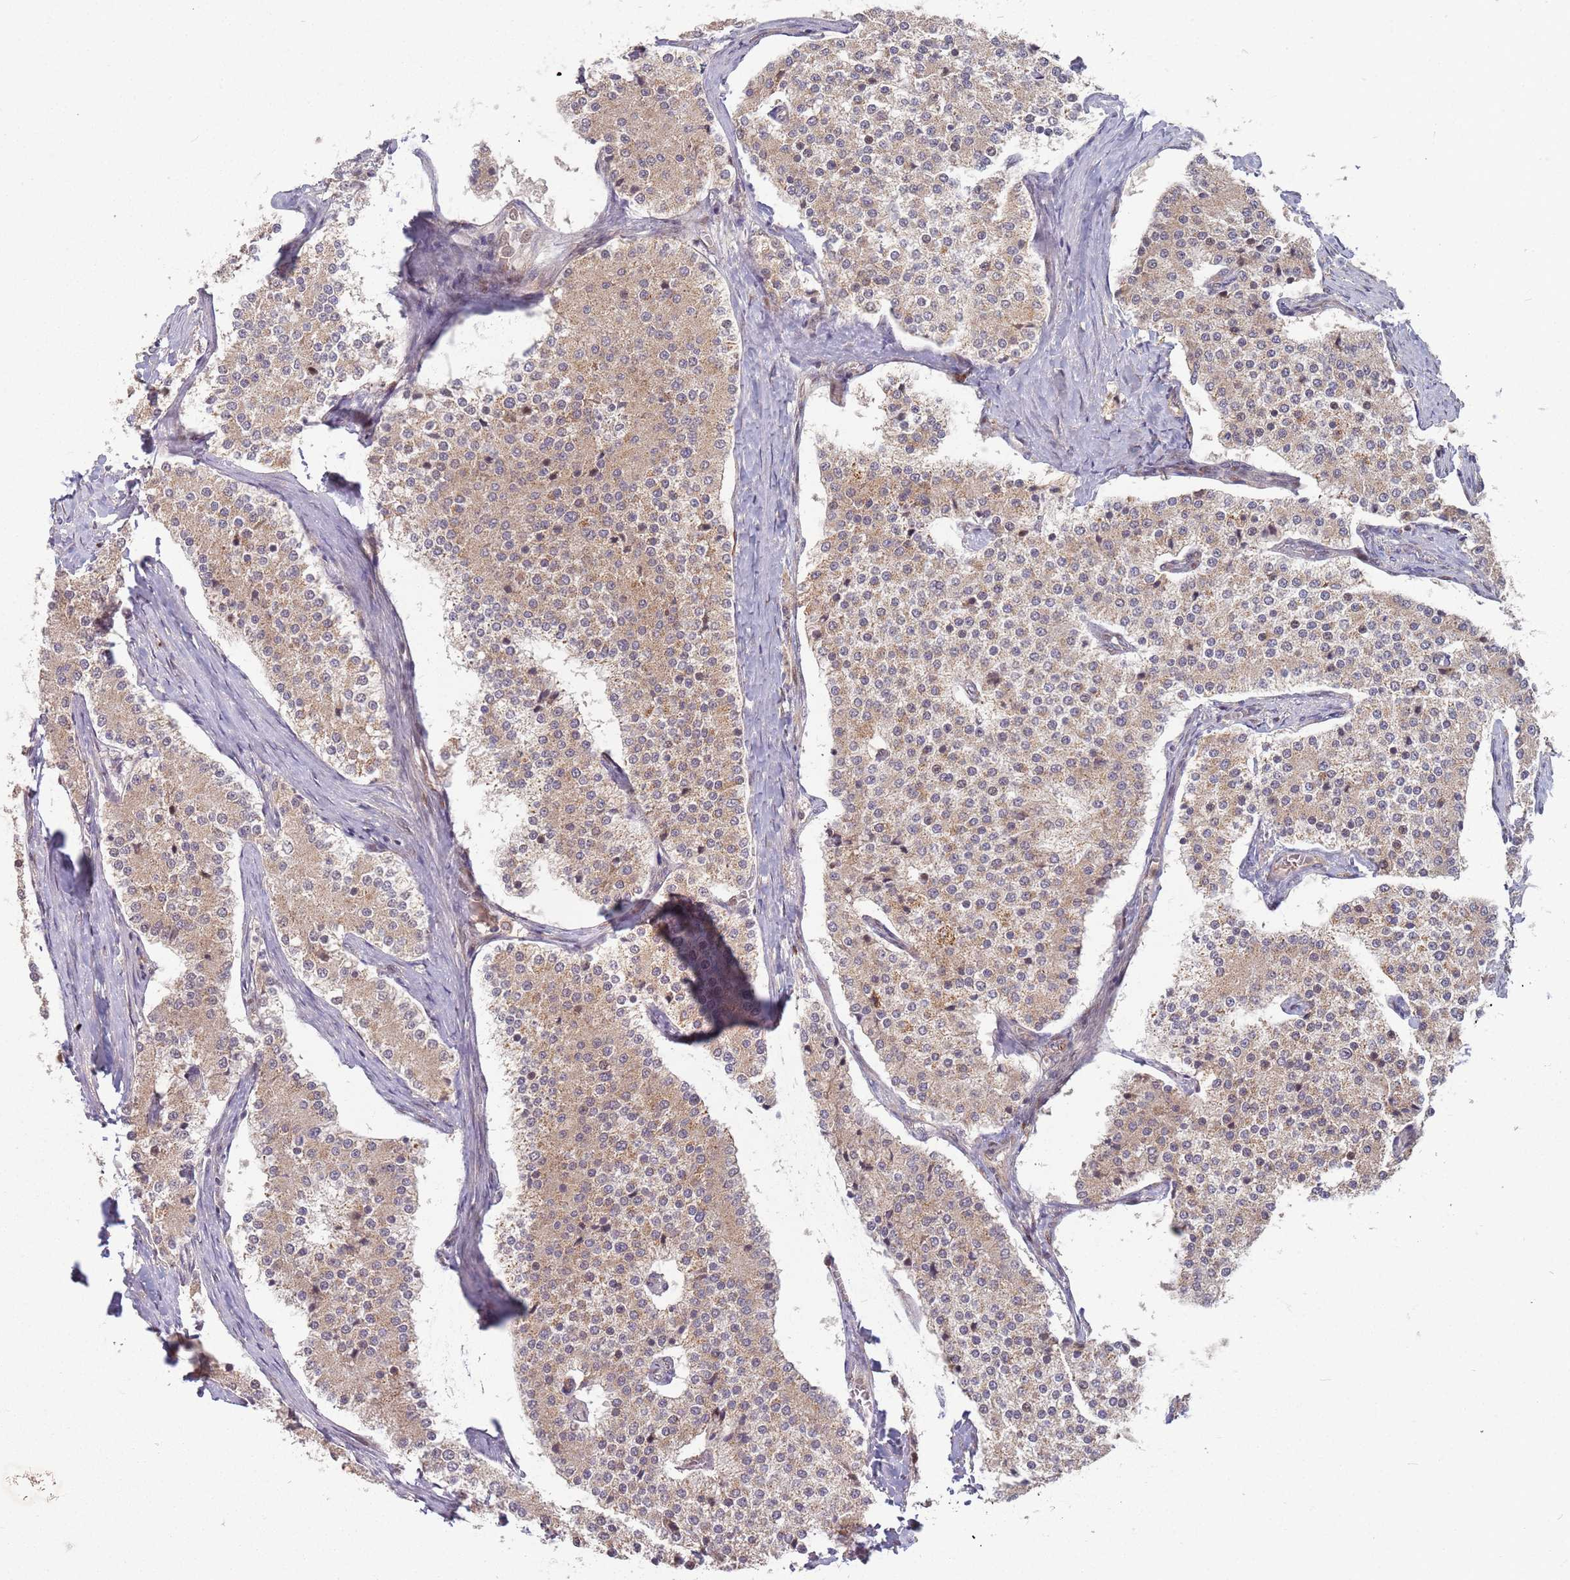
{"staining": {"intensity": "weak", "quantity": ">75%", "location": "cytoplasmic/membranous"}, "tissue": "carcinoid", "cell_type": "Tumor cells", "image_type": "cancer", "snomed": [{"axis": "morphology", "description": "Carcinoid, malignant, NOS"}, {"axis": "topography", "description": "Colon"}], "caption": "Carcinoid stained for a protein displays weak cytoplasmic/membranous positivity in tumor cells.", "gene": "MPEG1", "patient": {"sex": "female", "age": 52}}